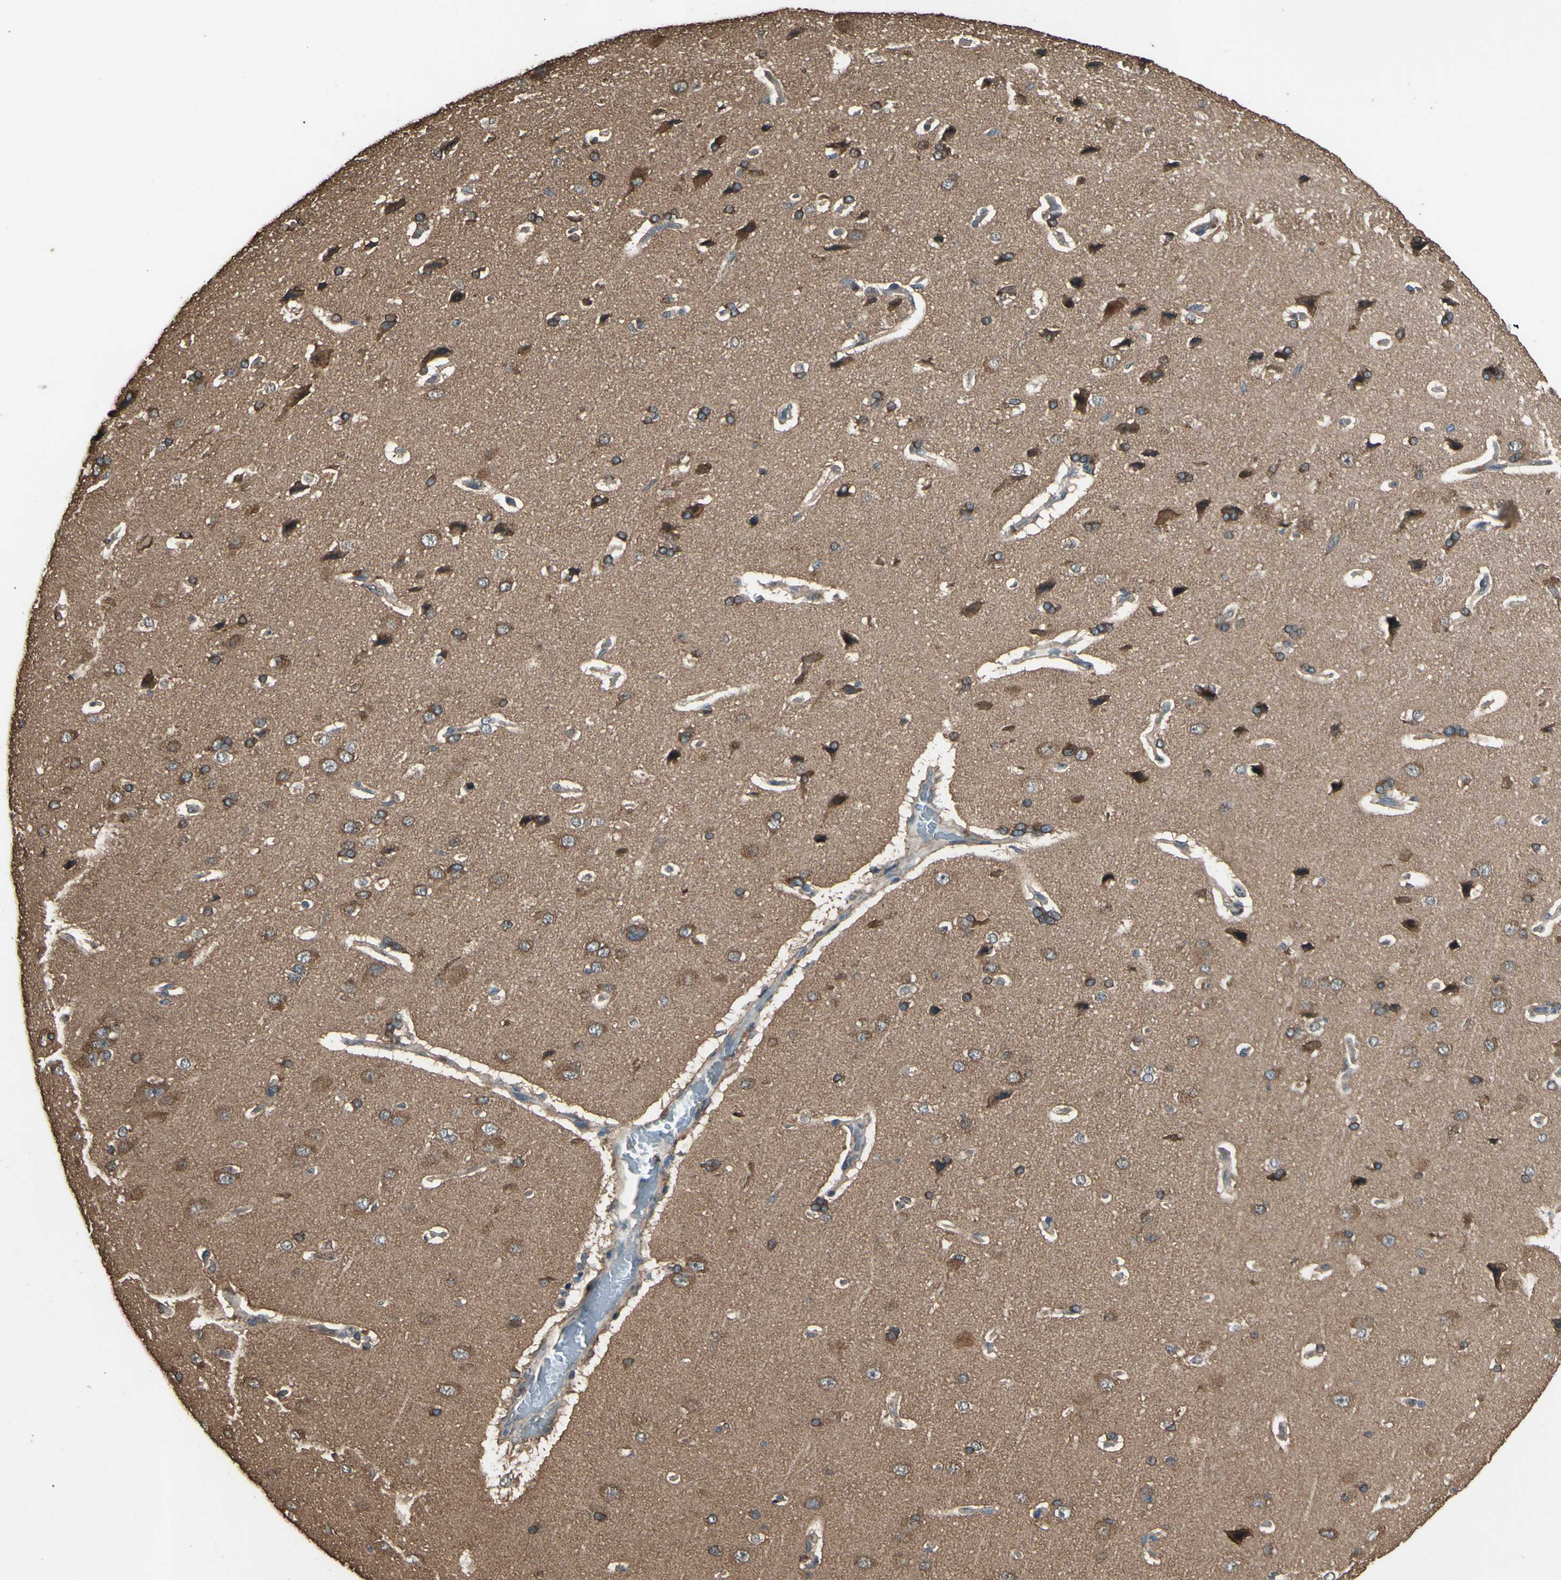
{"staining": {"intensity": "moderate", "quantity": ">75%", "location": "cytoplasmic/membranous"}, "tissue": "cerebral cortex", "cell_type": "Endothelial cells", "image_type": "normal", "snomed": [{"axis": "morphology", "description": "Normal tissue, NOS"}, {"axis": "topography", "description": "Cerebral cortex"}], "caption": "Immunohistochemistry (IHC) (DAB) staining of benign human cerebral cortex demonstrates moderate cytoplasmic/membranous protein staining in approximately >75% of endothelial cells.", "gene": "TSPO", "patient": {"sex": "male", "age": 62}}